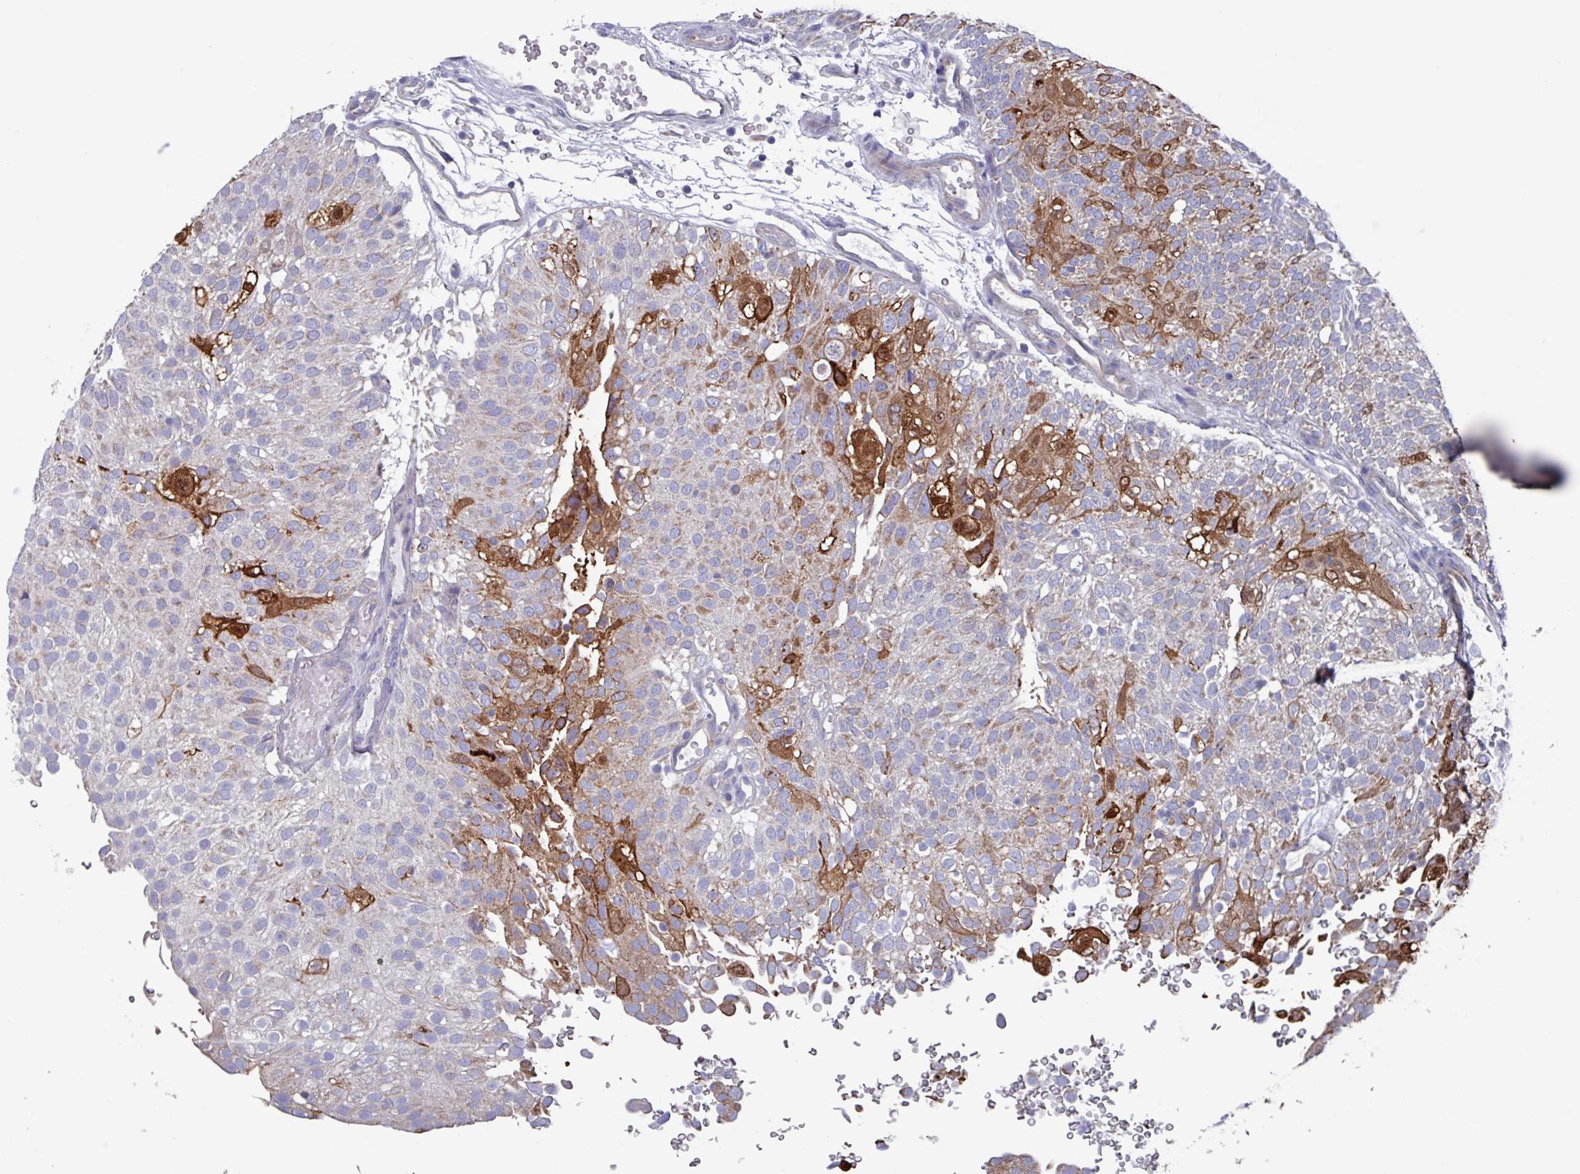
{"staining": {"intensity": "strong", "quantity": "<25%", "location": "cytoplasmic/membranous"}, "tissue": "urothelial cancer", "cell_type": "Tumor cells", "image_type": "cancer", "snomed": [{"axis": "morphology", "description": "Urothelial carcinoma, Low grade"}, {"axis": "topography", "description": "Urinary bladder"}], "caption": "Urothelial cancer stained with a protein marker shows strong staining in tumor cells.", "gene": "UQCC2", "patient": {"sex": "male", "age": 78}}